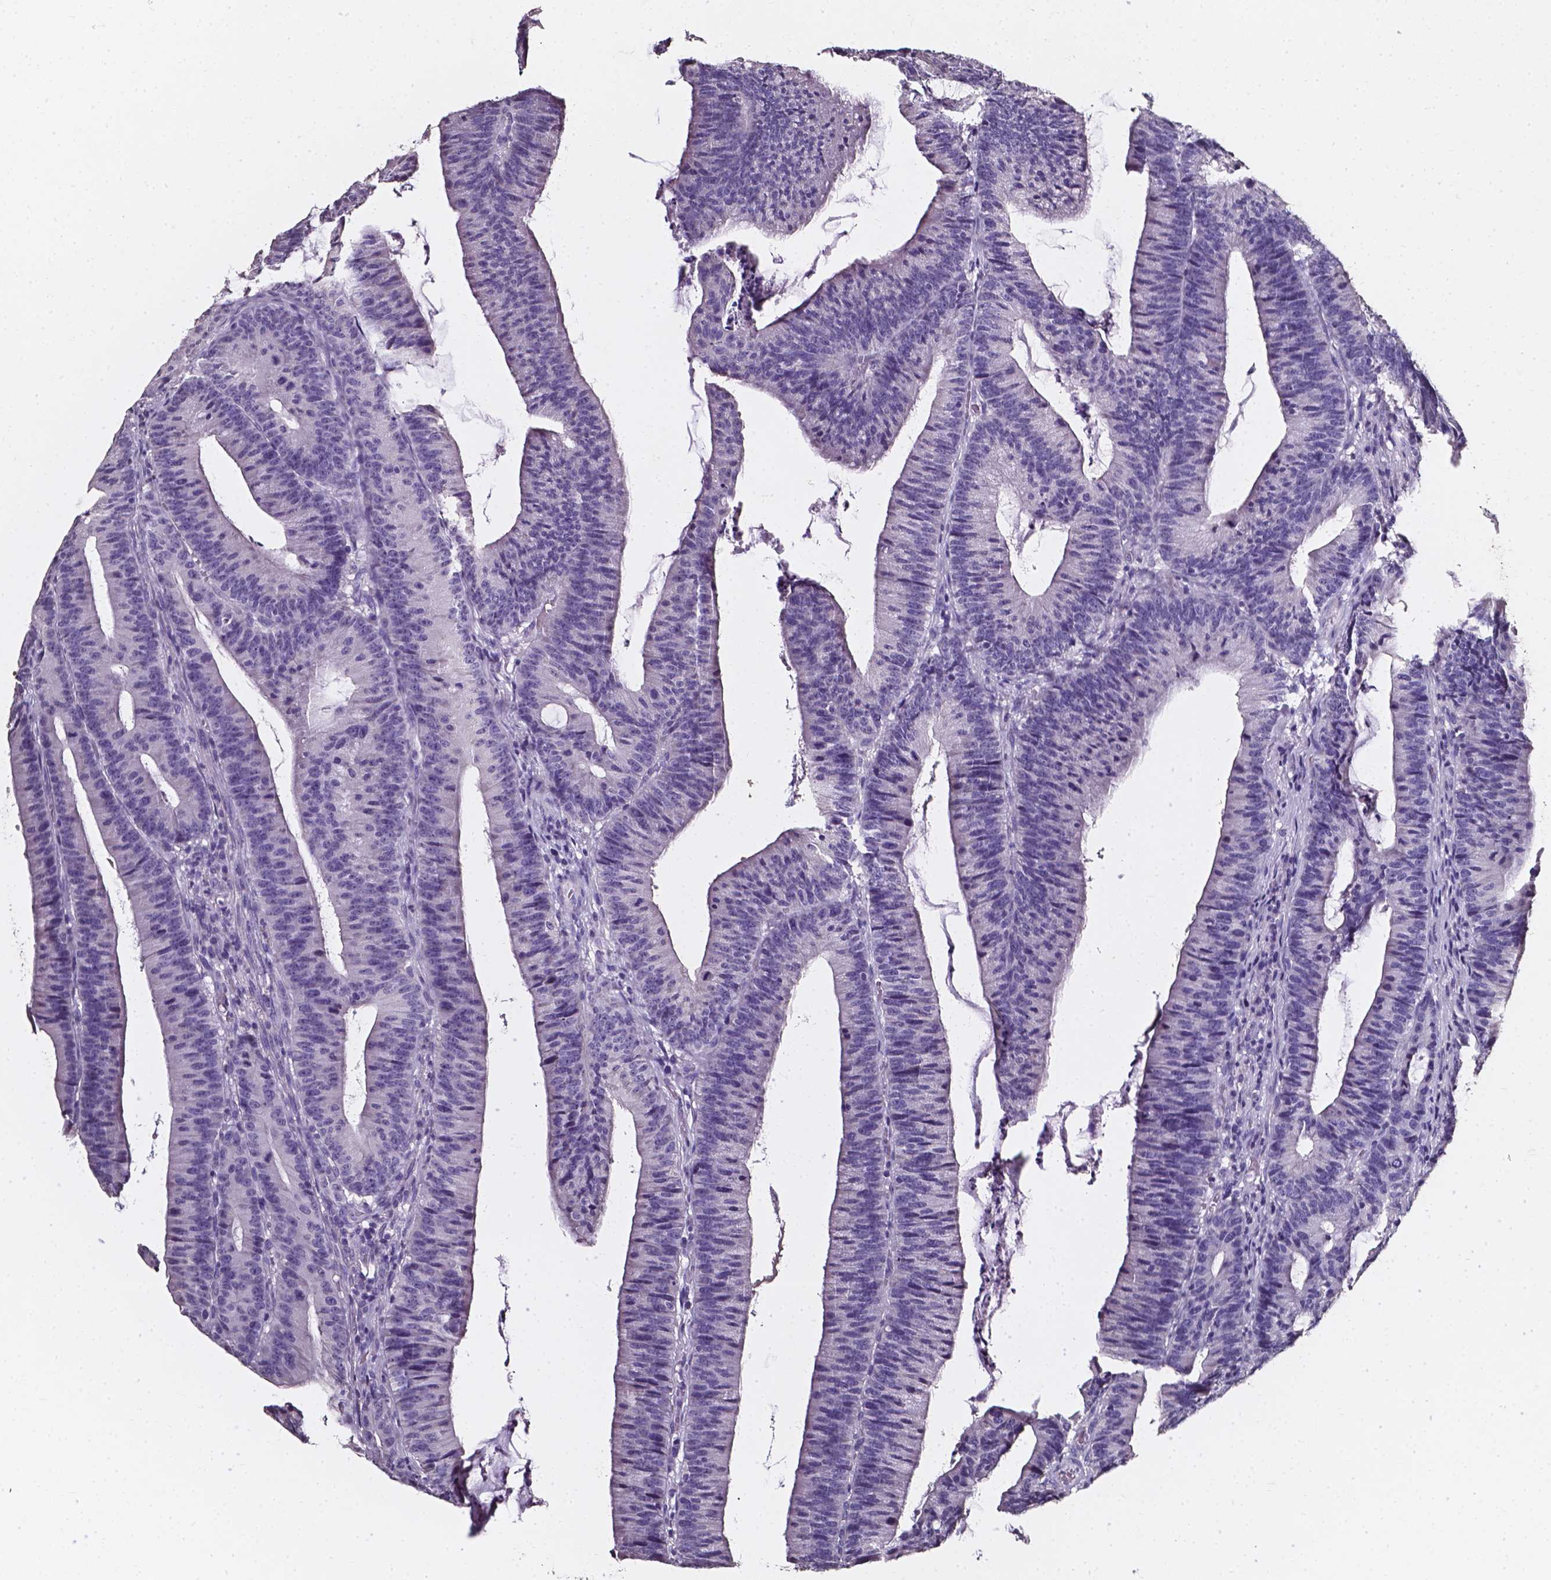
{"staining": {"intensity": "negative", "quantity": "none", "location": "none"}, "tissue": "colorectal cancer", "cell_type": "Tumor cells", "image_type": "cancer", "snomed": [{"axis": "morphology", "description": "Adenocarcinoma, NOS"}, {"axis": "topography", "description": "Colon"}], "caption": "Immunohistochemical staining of human colorectal adenocarcinoma exhibits no significant positivity in tumor cells.", "gene": "AKR1B10", "patient": {"sex": "female", "age": 78}}